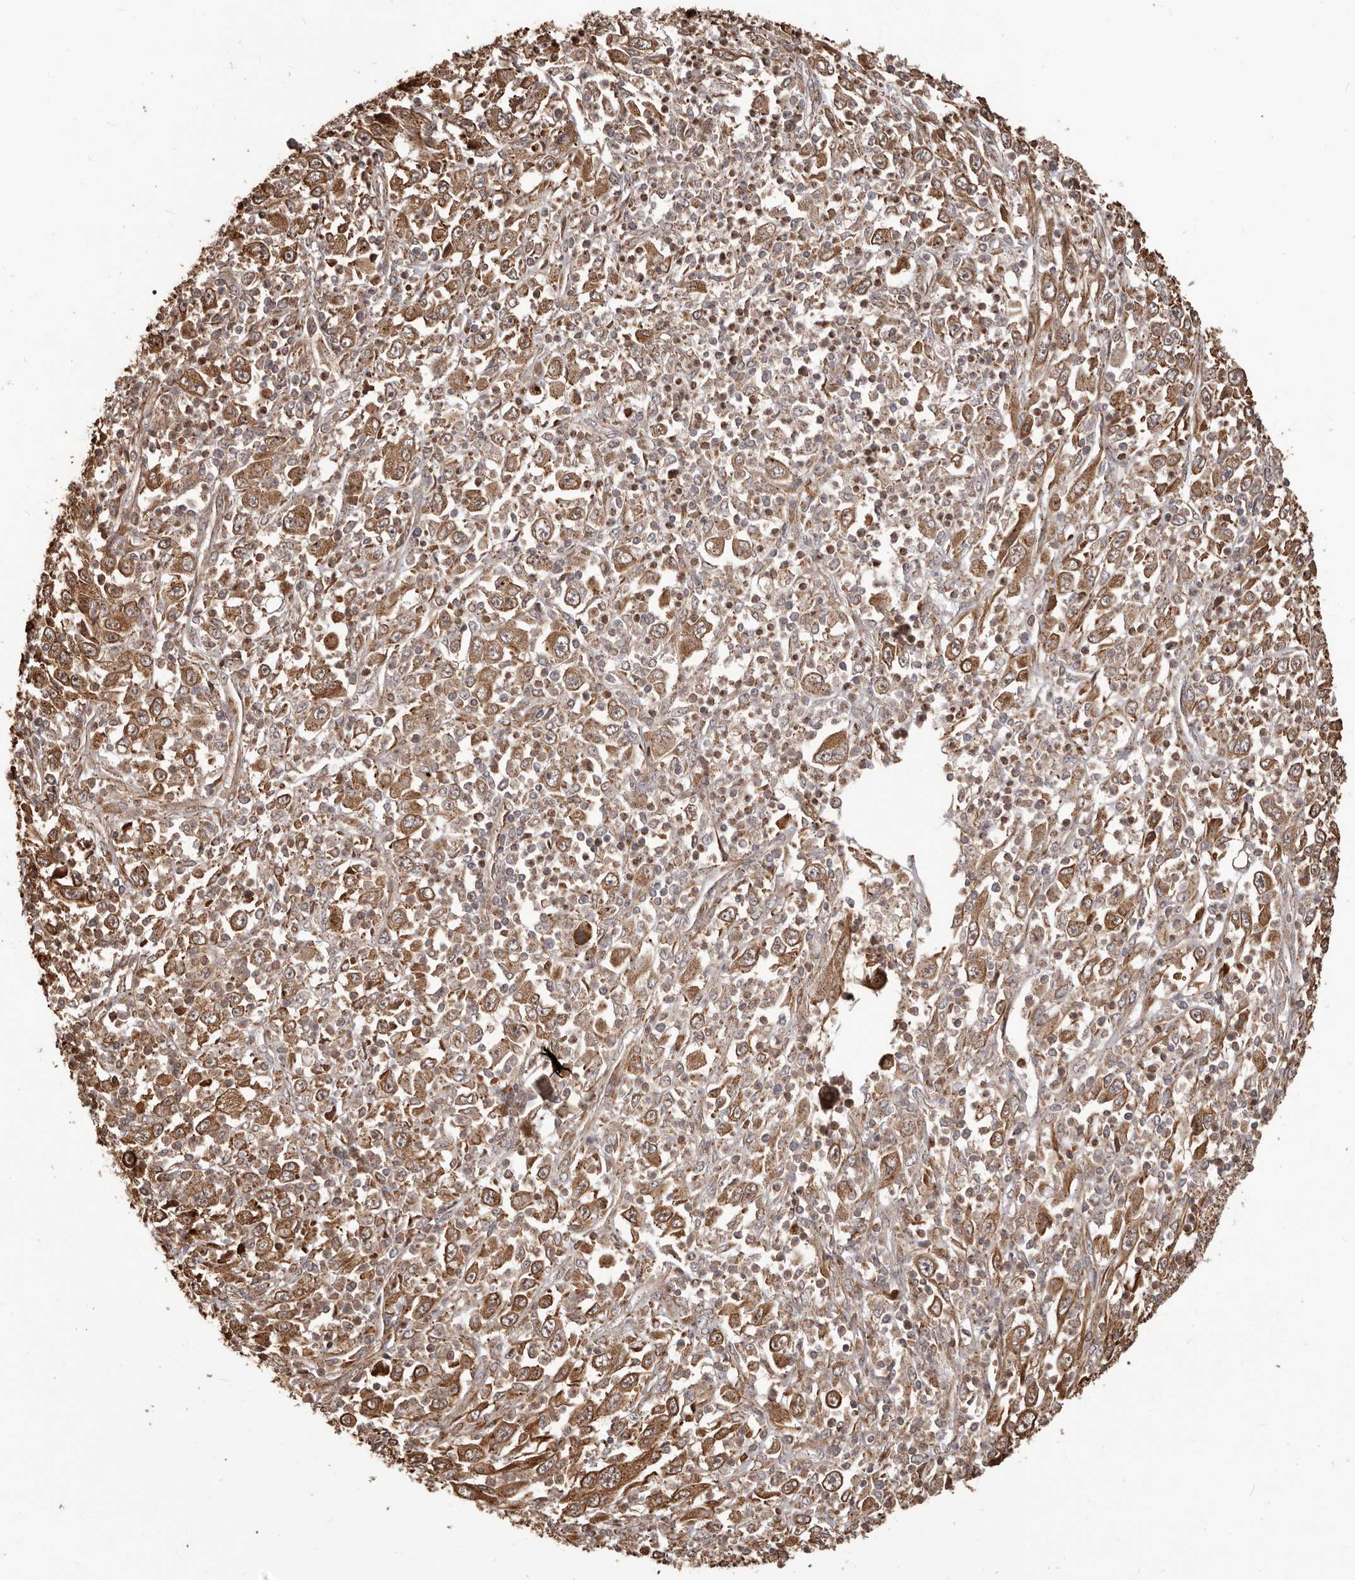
{"staining": {"intensity": "moderate", "quantity": ">75%", "location": "cytoplasmic/membranous"}, "tissue": "melanoma", "cell_type": "Tumor cells", "image_type": "cancer", "snomed": [{"axis": "morphology", "description": "Malignant melanoma, Metastatic site"}, {"axis": "topography", "description": "Skin"}], "caption": "Immunohistochemical staining of human malignant melanoma (metastatic site) exhibits medium levels of moderate cytoplasmic/membranous expression in approximately >75% of tumor cells.", "gene": "MTO1", "patient": {"sex": "female", "age": 56}}